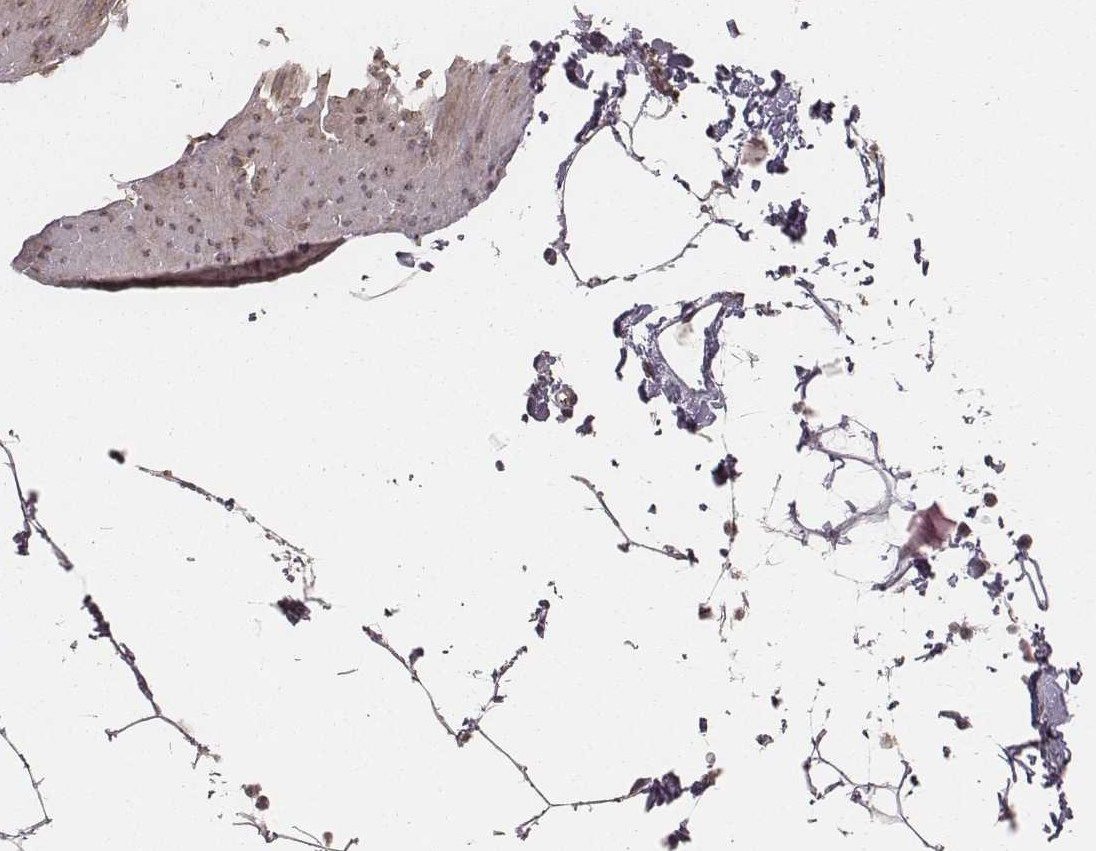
{"staining": {"intensity": "weak", "quantity": ">75%", "location": "nuclear"}, "tissue": "smooth muscle", "cell_type": "Smooth muscle cells", "image_type": "normal", "snomed": [{"axis": "morphology", "description": "Normal tissue, NOS"}, {"axis": "topography", "description": "Adipose tissue"}, {"axis": "topography", "description": "Smooth muscle"}, {"axis": "topography", "description": "Peripheral nerve tissue"}], "caption": "Smooth muscle stained with DAB immunohistochemistry (IHC) displays low levels of weak nuclear staining in approximately >75% of smooth muscle cells.", "gene": "MYO19", "patient": {"sex": "male", "age": 83}}